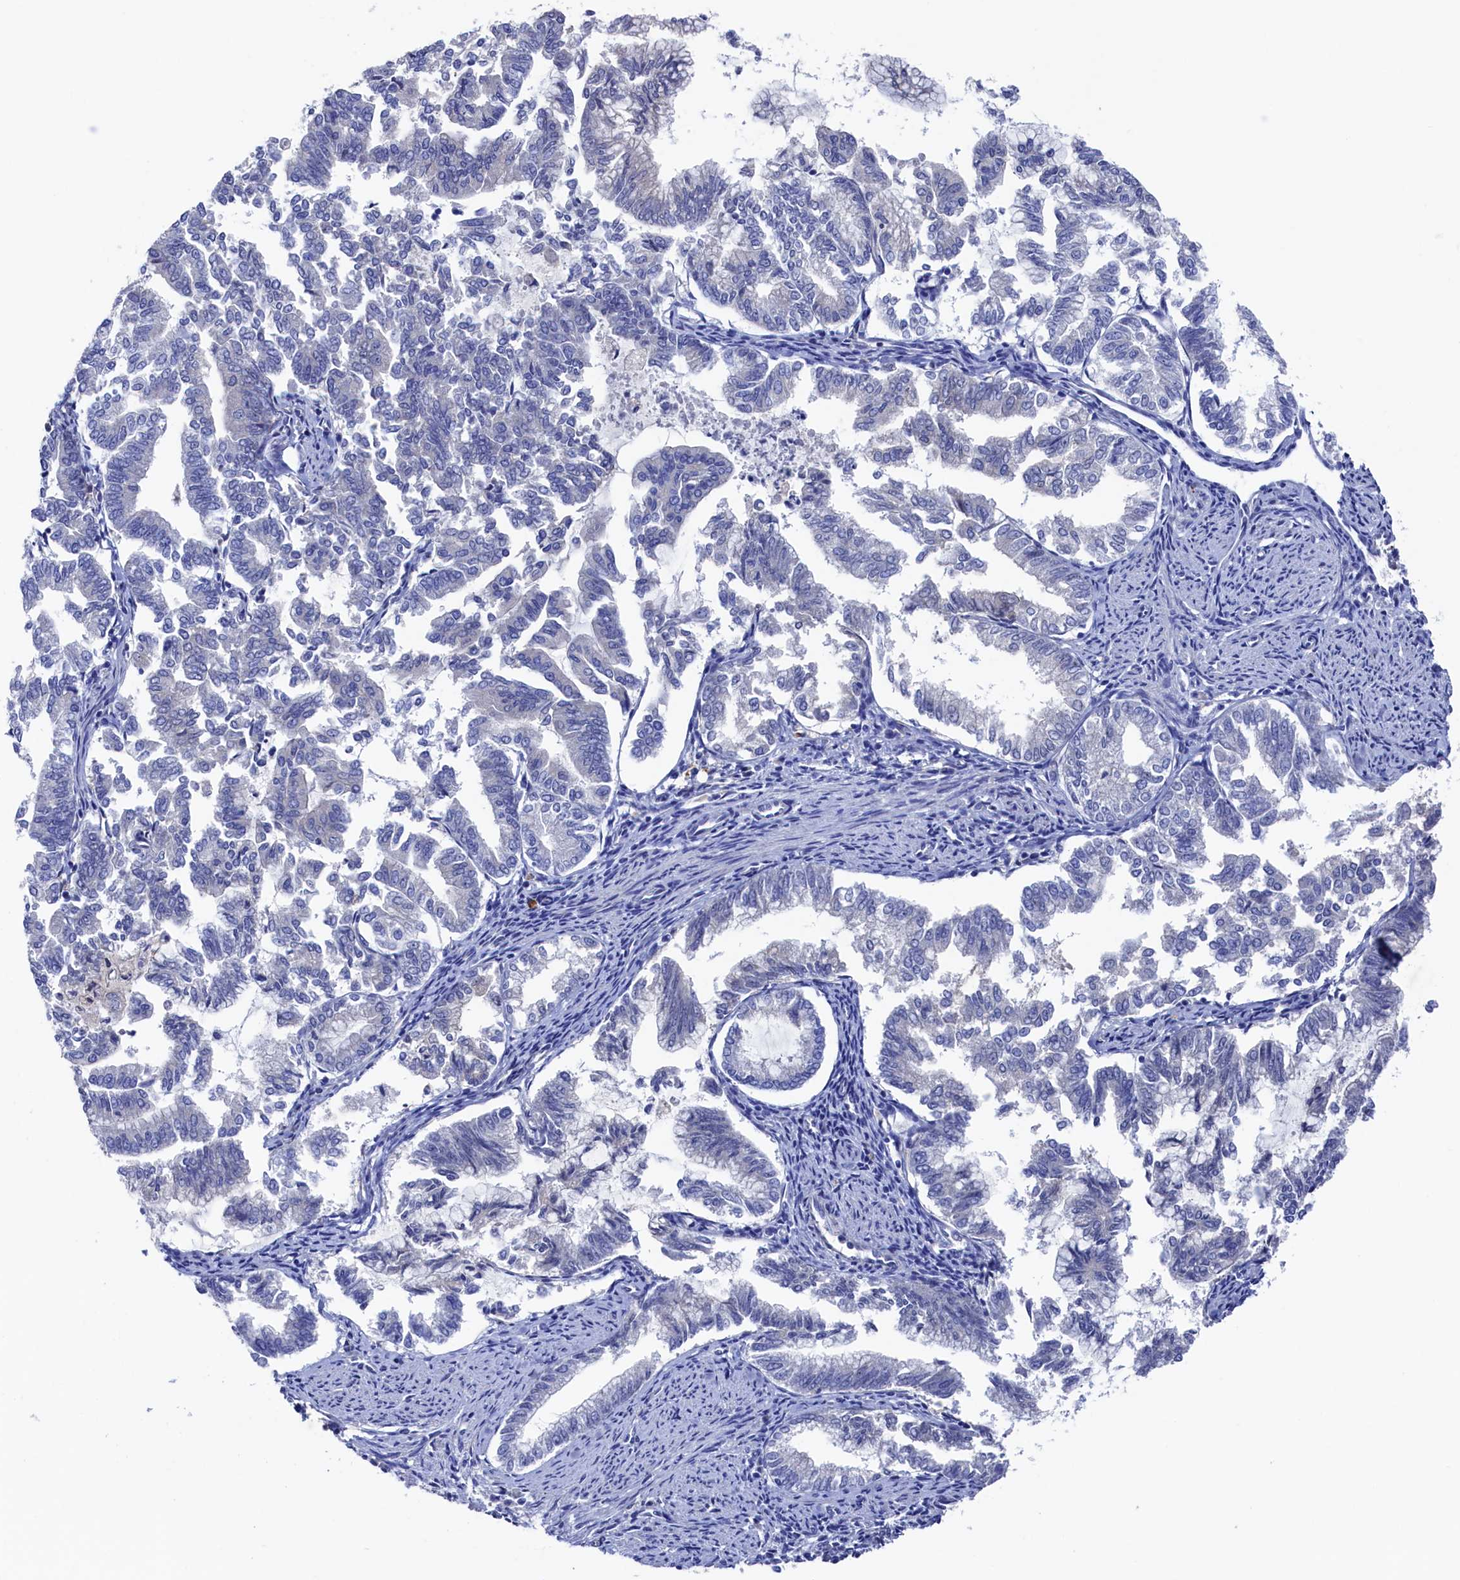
{"staining": {"intensity": "negative", "quantity": "none", "location": "none"}, "tissue": "endometrial cancer", "cell_type": "Tumor cells", "image_type": "cancer", "snomed": [{"axis": "morphology", "description": "Adenocarcinoma, NOS"}, {"axis": "topography", "description": "Endometrium"}], "caption": "Immunohistochemistry image of neoplastic tissue: adenocarcinoma (endometrial) stained with DAB exhibits no significant protein staining in tumor cells.", "gene": "RNH1", "patient": {"sex": "female", "age": 79}}